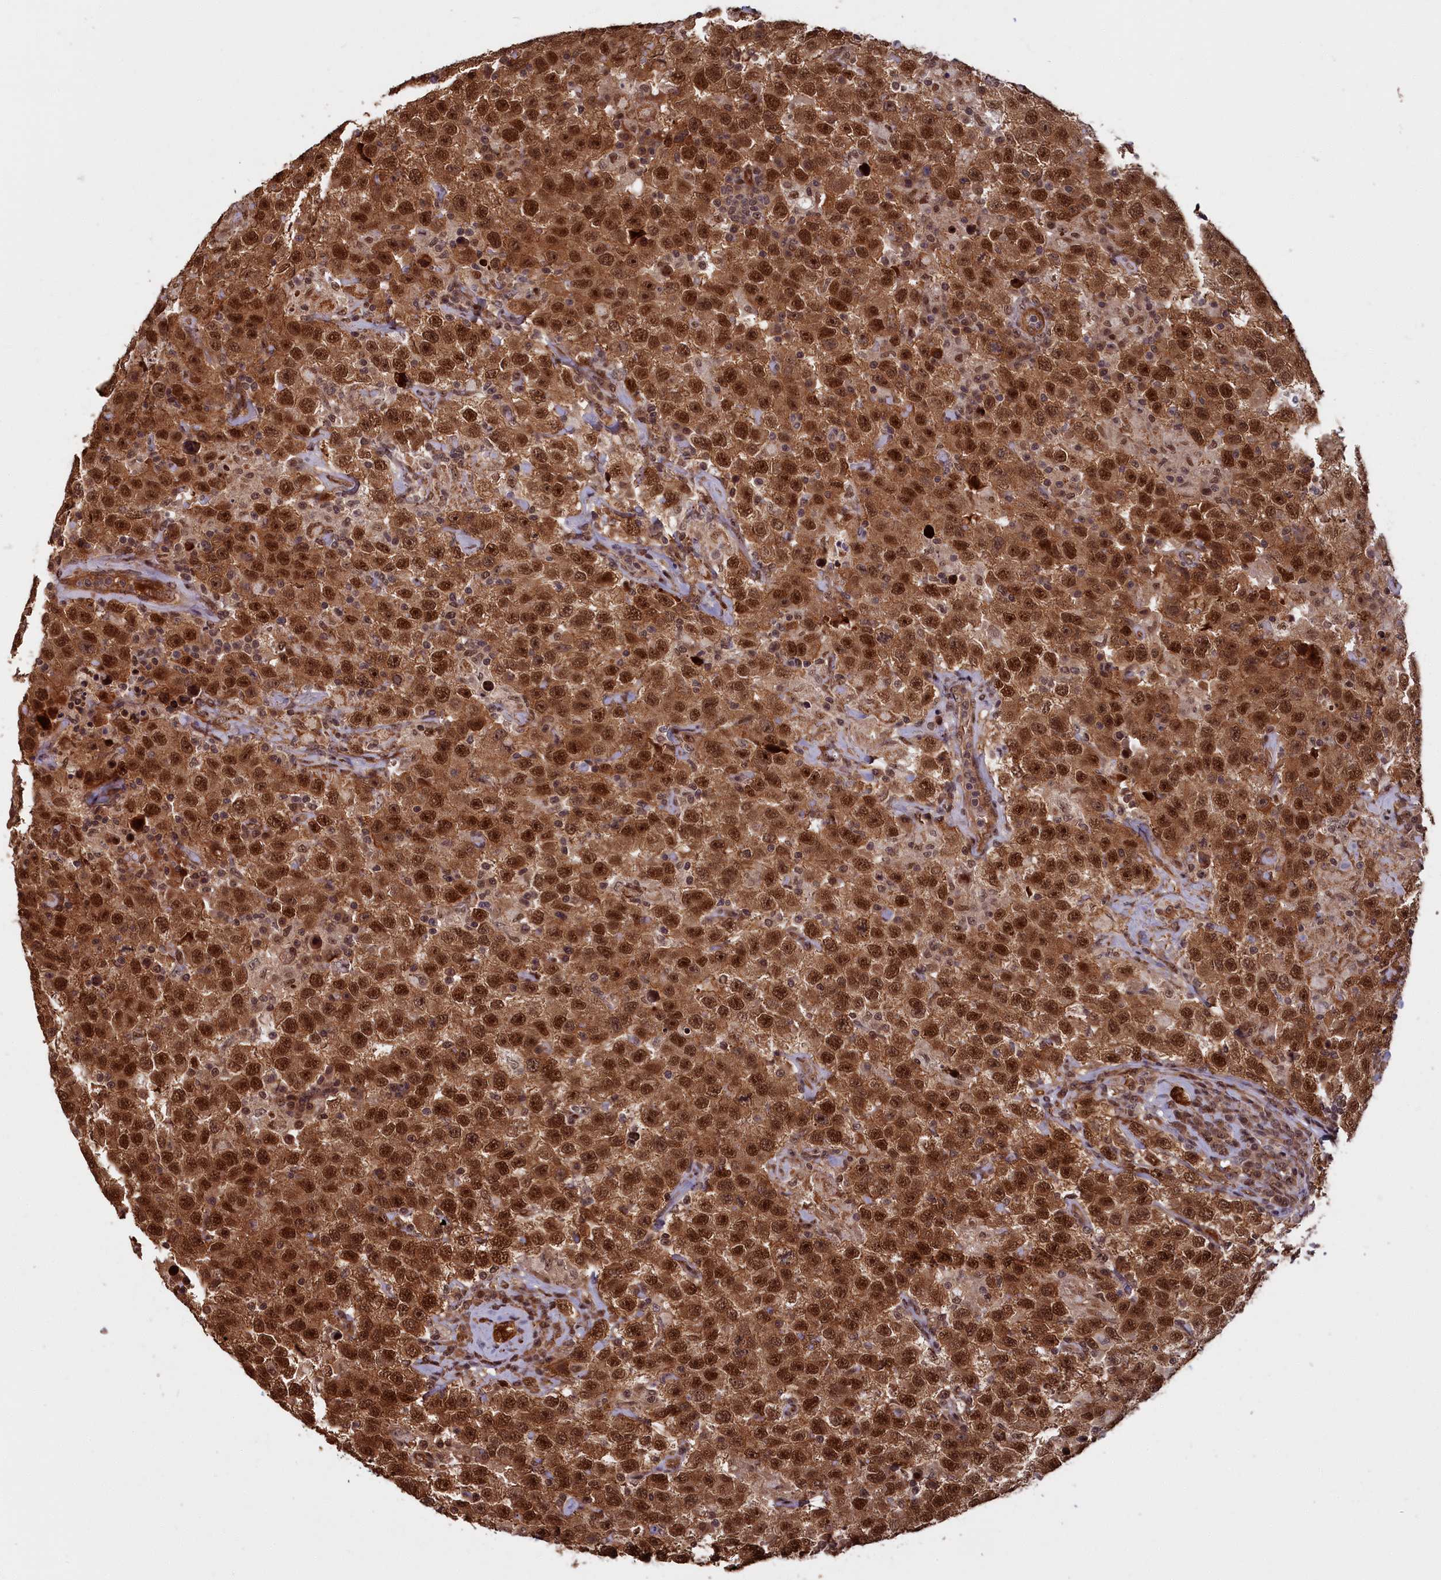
{"staining": {"intensity": "strong", "quantity": ">75%", "location": "cytoplasmic/membranous,nuclear"}, "tissue": "testis cancer", "cell_type": "Tumor cells", "image_type": "cancer", "snomed": [{"axis": "morphology", "description": "Seminoma, NOS"}, {"axis": "topography", "description": "Testis"}], "caption": "This photomicrograph shows immunohistochemistry (IHC) staining of human seminoma (testis), with high strong cytoplasmic/membranous and nuclear staining in about >75% of tumor cells.", "gene": "HIF3A", "patient": {"sex": "male", "age": 41}}